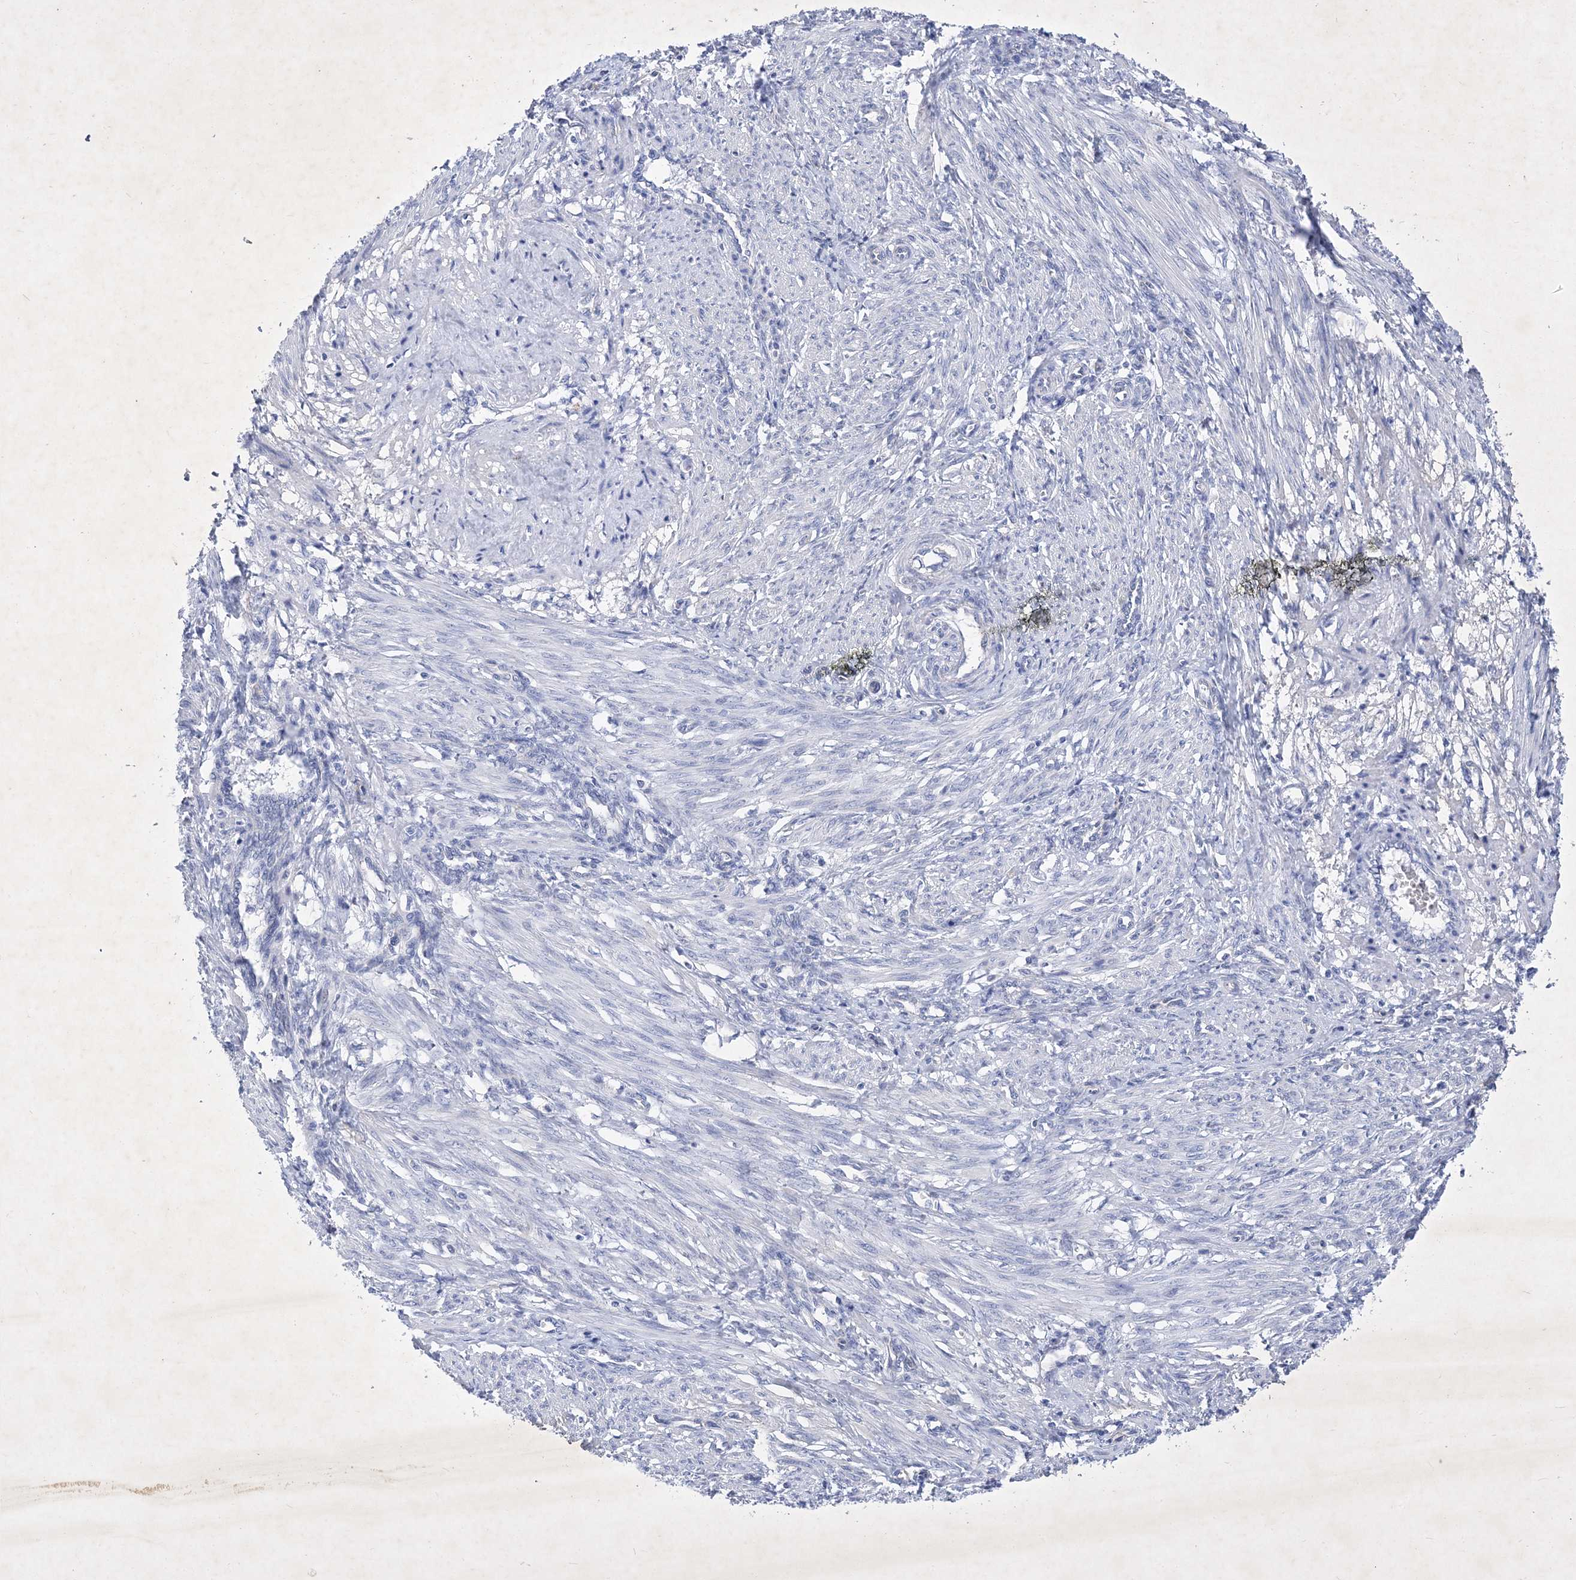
{"staining": {"intensity": "negative", "quantity": "none", "location": "none"}, "tissue": "smooth muscle", "cell_type": "Smooth muscle cells", "image_type": "normal", "snomed": [{"axis": "morphology", "description": "Normal tissue, NOS"}, {"axis": "topography", "description": "Endometrium"}], "caption": "This histopathology image is of benign smooth muscle stained with IHC to label a protein in brown with the nuclei are counter-stained blue. There is no positivity in smooth muscle cells.", "gene": "GPN1", "patient": {"sex": "female", "age": 33}}